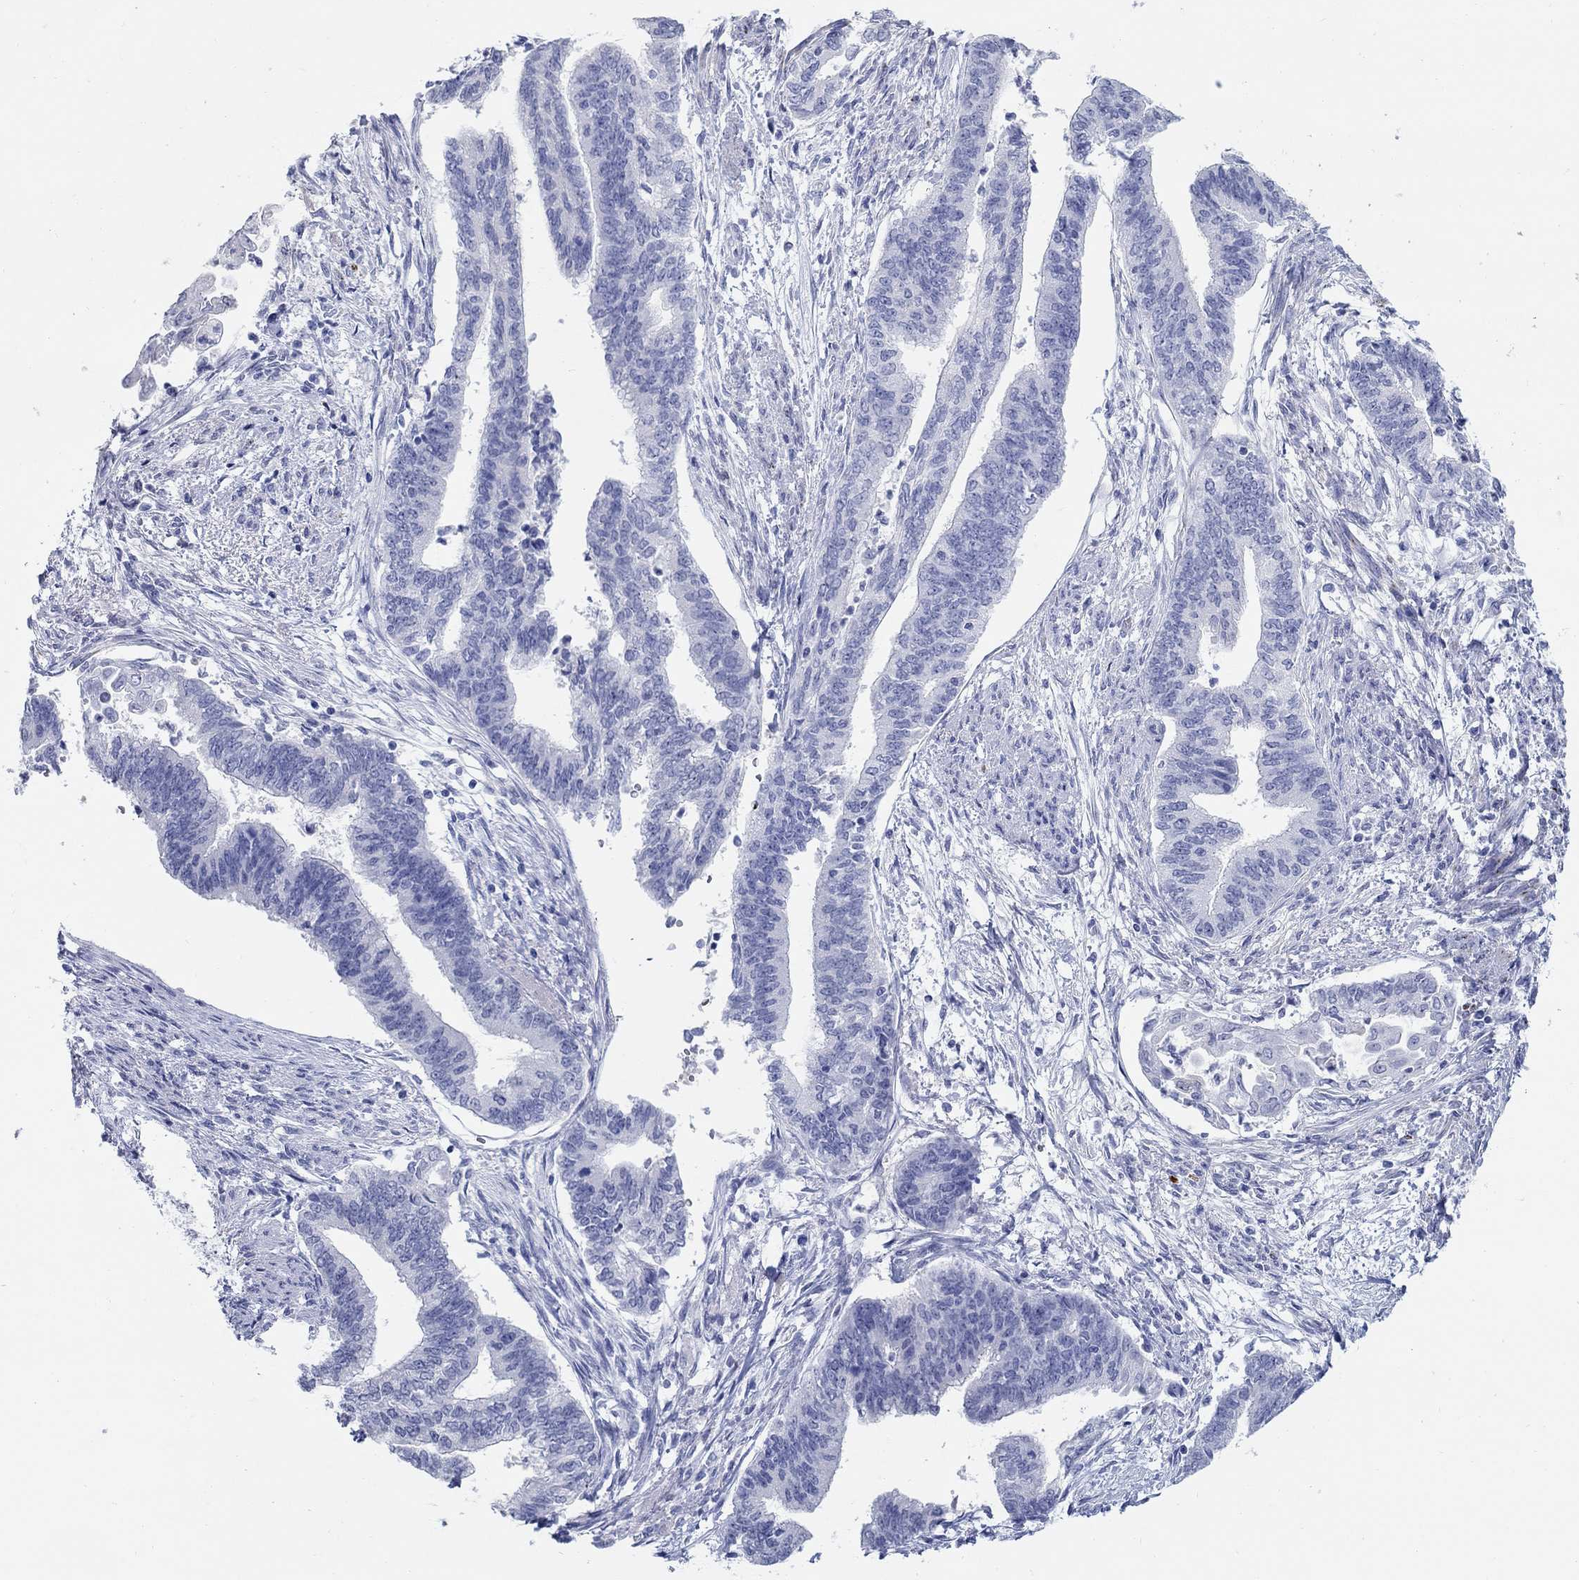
{"staining": {"intensity": "negative", "quantity": "none", "location": "none"}, "tissue": "endometrial cancer", "cell_type": "Tumor cells", "image_type": "cancer", "snomed": [{"axis": "morphology", "description": "Adenocarcinoma, NOS"}, {"axis": "topography", "description": "Endometrium"}], "caption": "The IHC photomicrograph has no significant positivity in tumor cells of adenocarcinoma (endometrial) tissue.", "gene": "AKR1C2", "patient": {"sex": "female", "age": 65}}